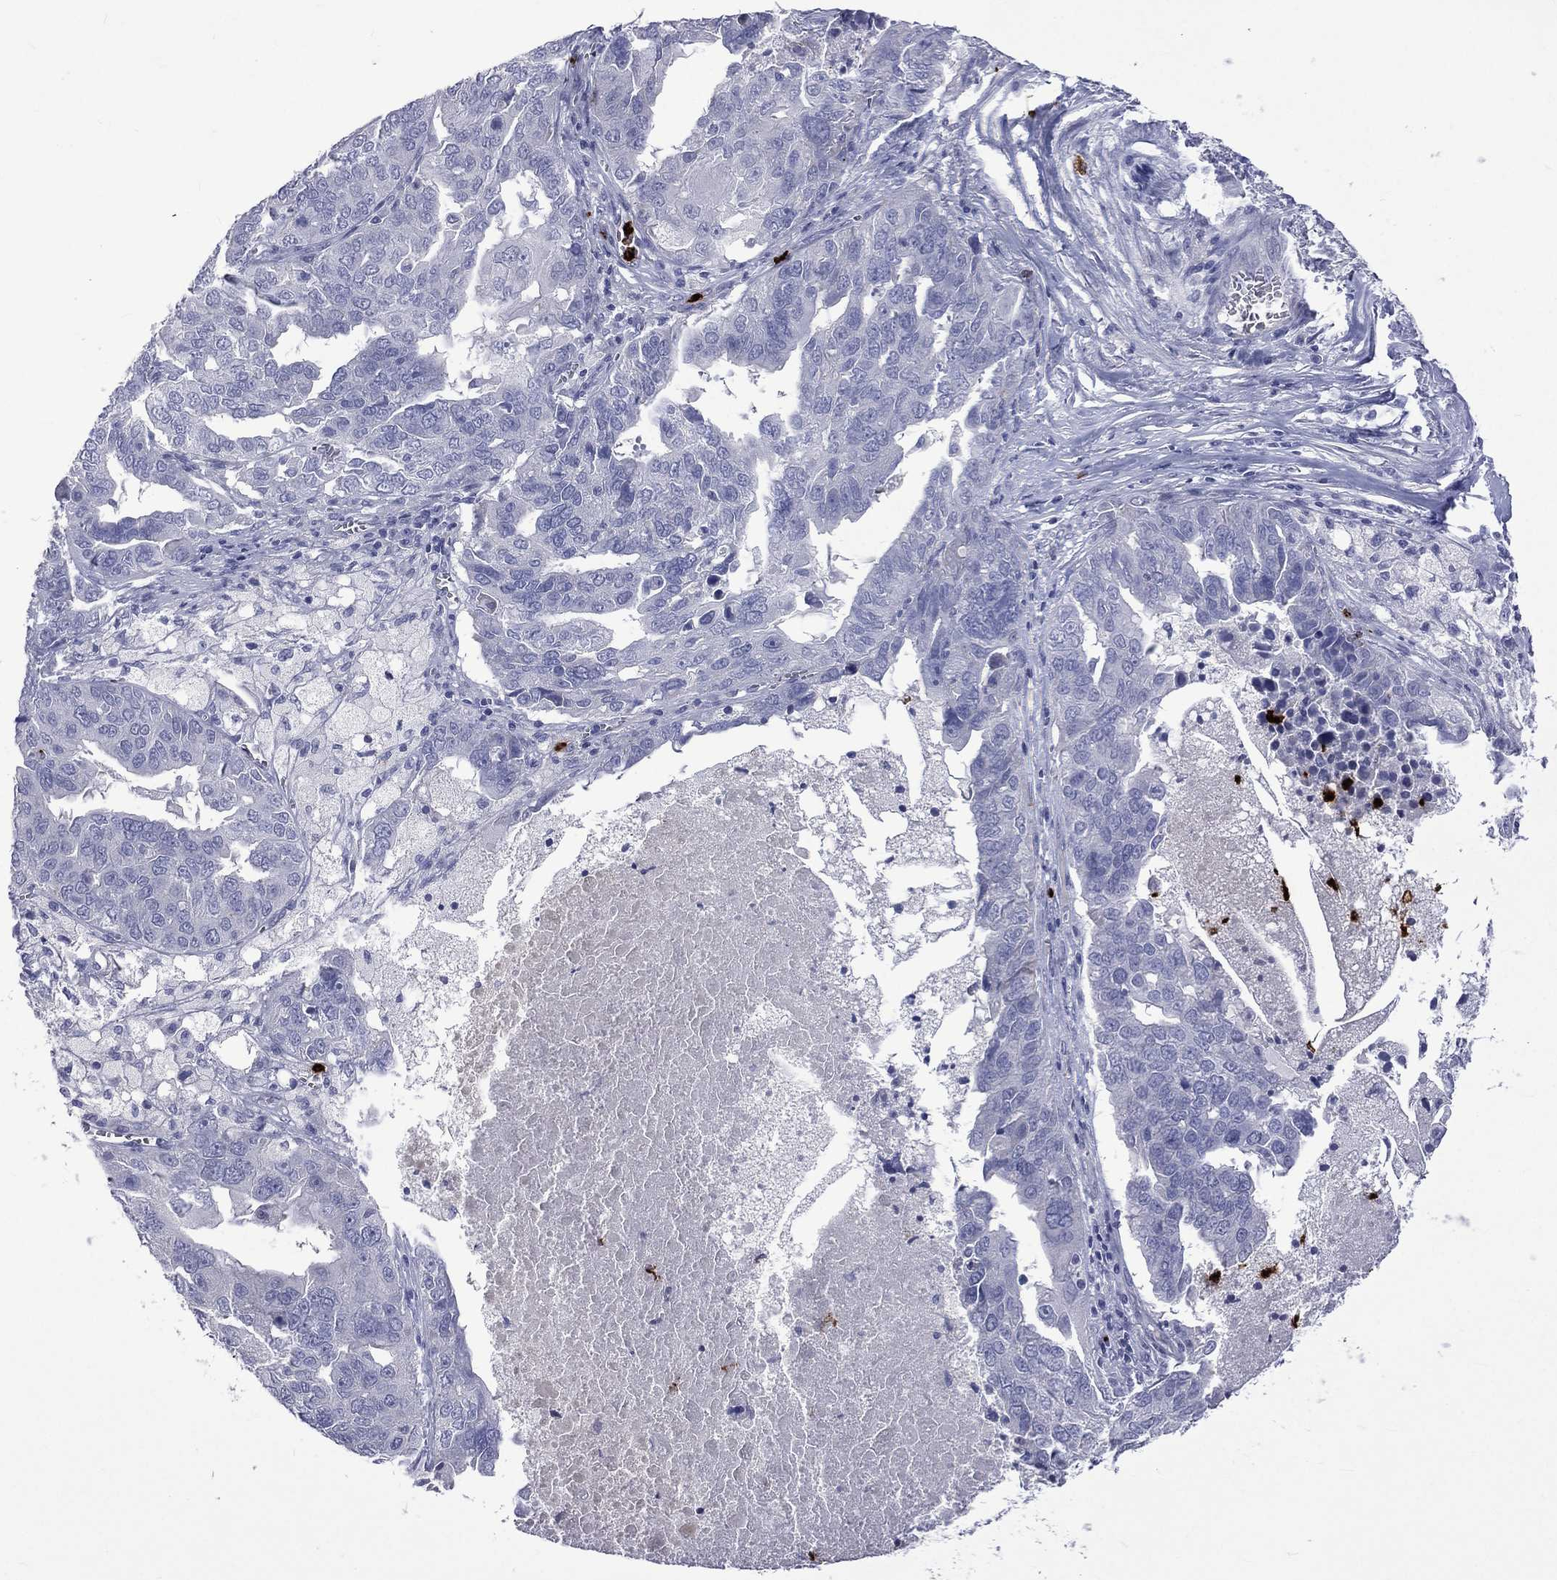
{"staining": {"intensity": "negative", "quantity": "none", "location": "none"}, "tissue": "ovarian cancer", "cell_type": "Tumor cells", "image_type": "cancer", "snomed": [{"axis": "morphology", "description": "Carcinoma, endometroid"}, {"axis": "topography", "description": "Soft tissue"}, {"axis": "topography", "description": "Ovary"}], "caption": "This is a photomicrograph of IHC staining of ovarian cancer, which shows no expression in tumor cells. Nuclei are stained in blue.", "gene": "ELANE", "patient": {"sex": "female", "age": 52}}